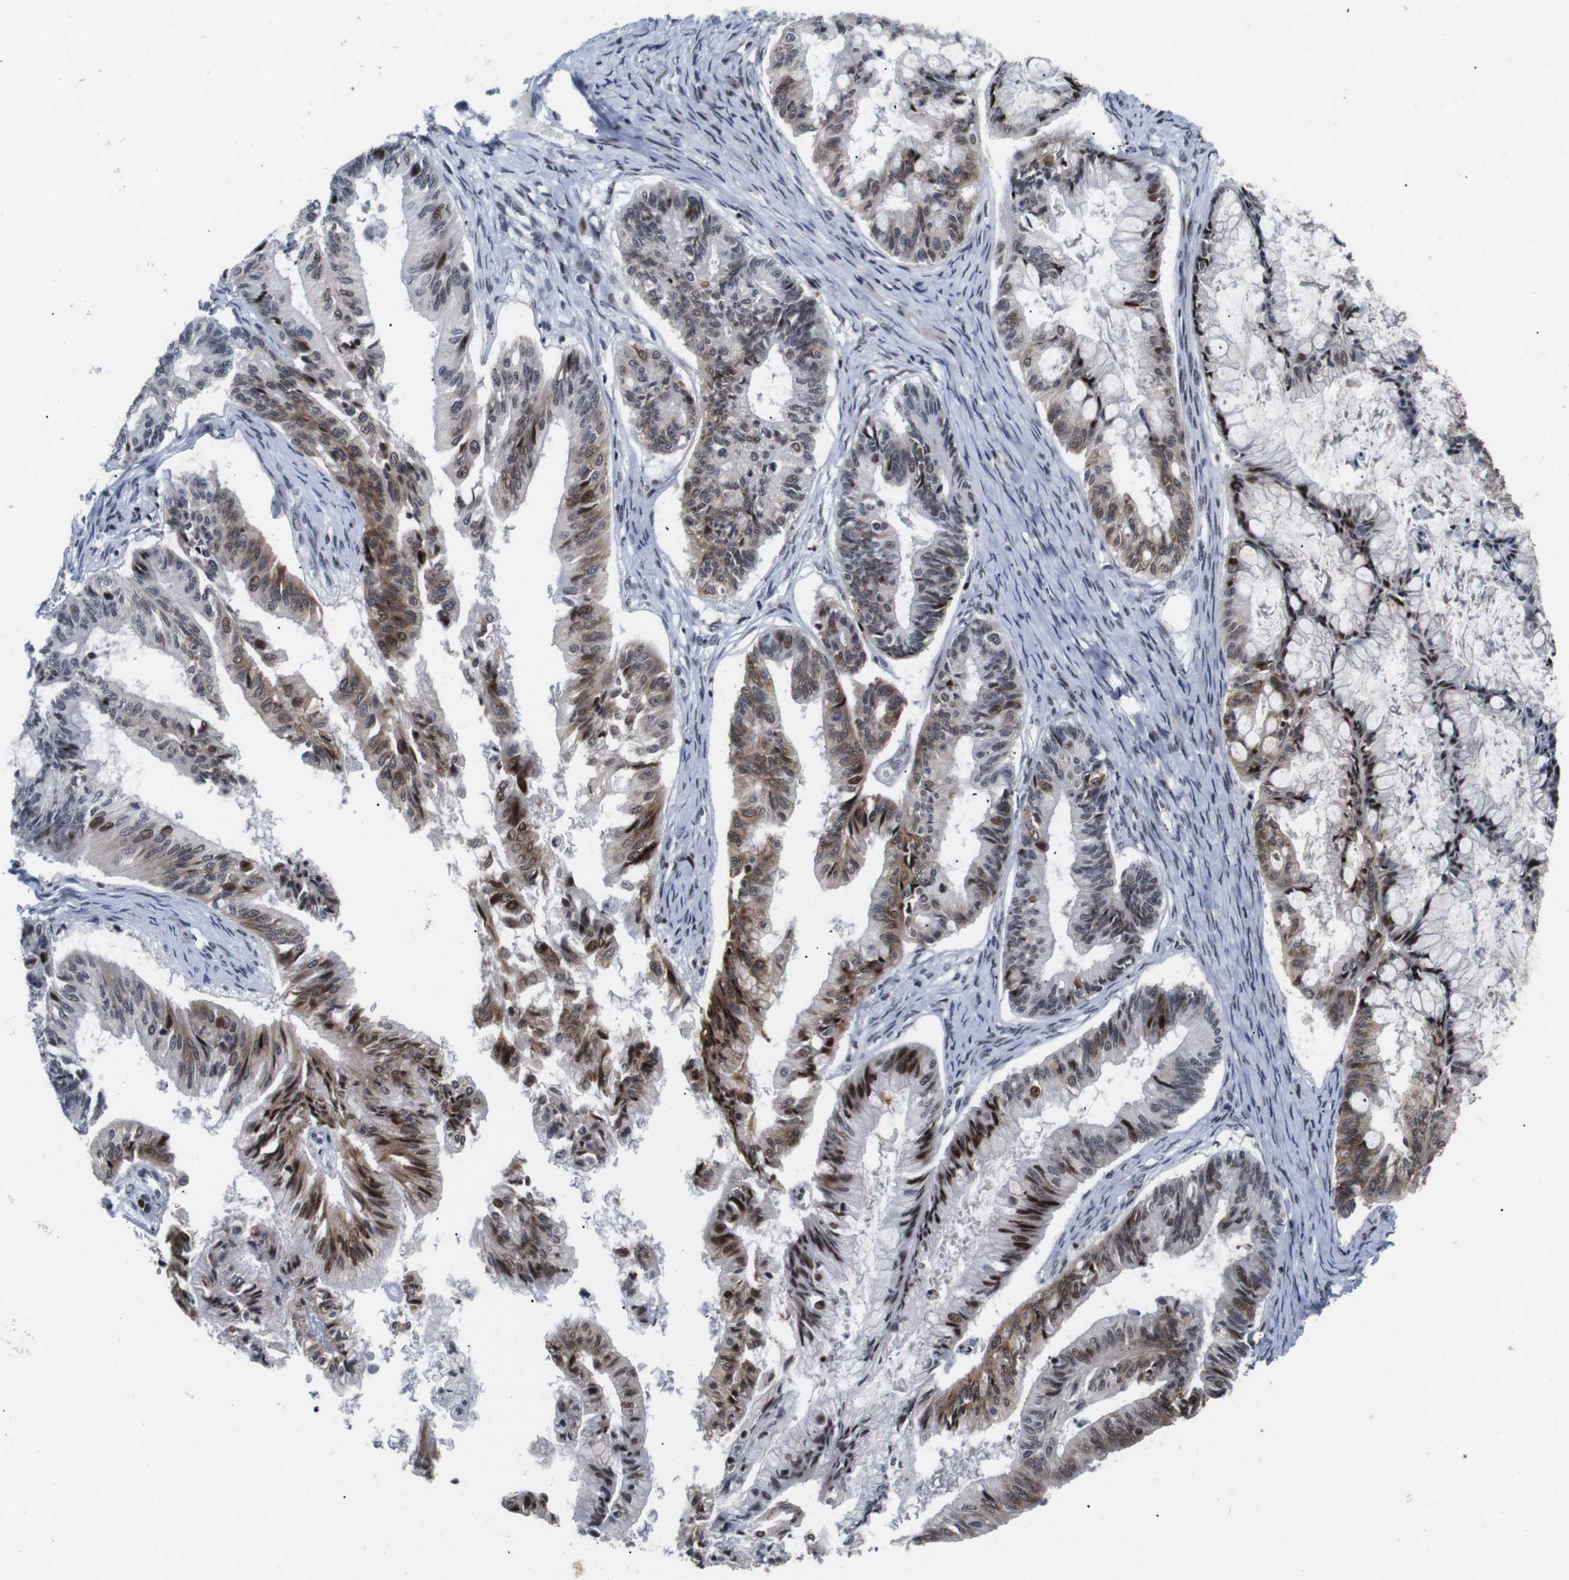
{"staining": {"intensity": "strong", "quantity": "<25%", "location": "cytoplasmic/membranous,nuclear"}, "tissue": "ovarian cancer", "cell_type": "Tumor cells", "image_type": "cancer", "snomed": [{"axis": "morphology", "description": "Cystadenocarcinoma, mucinous, NOS"}, {"axis": "topography", "description": "Ovary"}], "caption": "Protein staining of mucinous cystadenocarcinoma (ovarian) tissue displays strong cytoplasmic/membranous and nuclear staining in about <25% of tumor cells. (DAB (3,3'-diaminobenzidine) IHC with brightfield microscopy, high magnification).", "gene": "EIF4G1", "patient": {"sex": "female", "age": 57}}